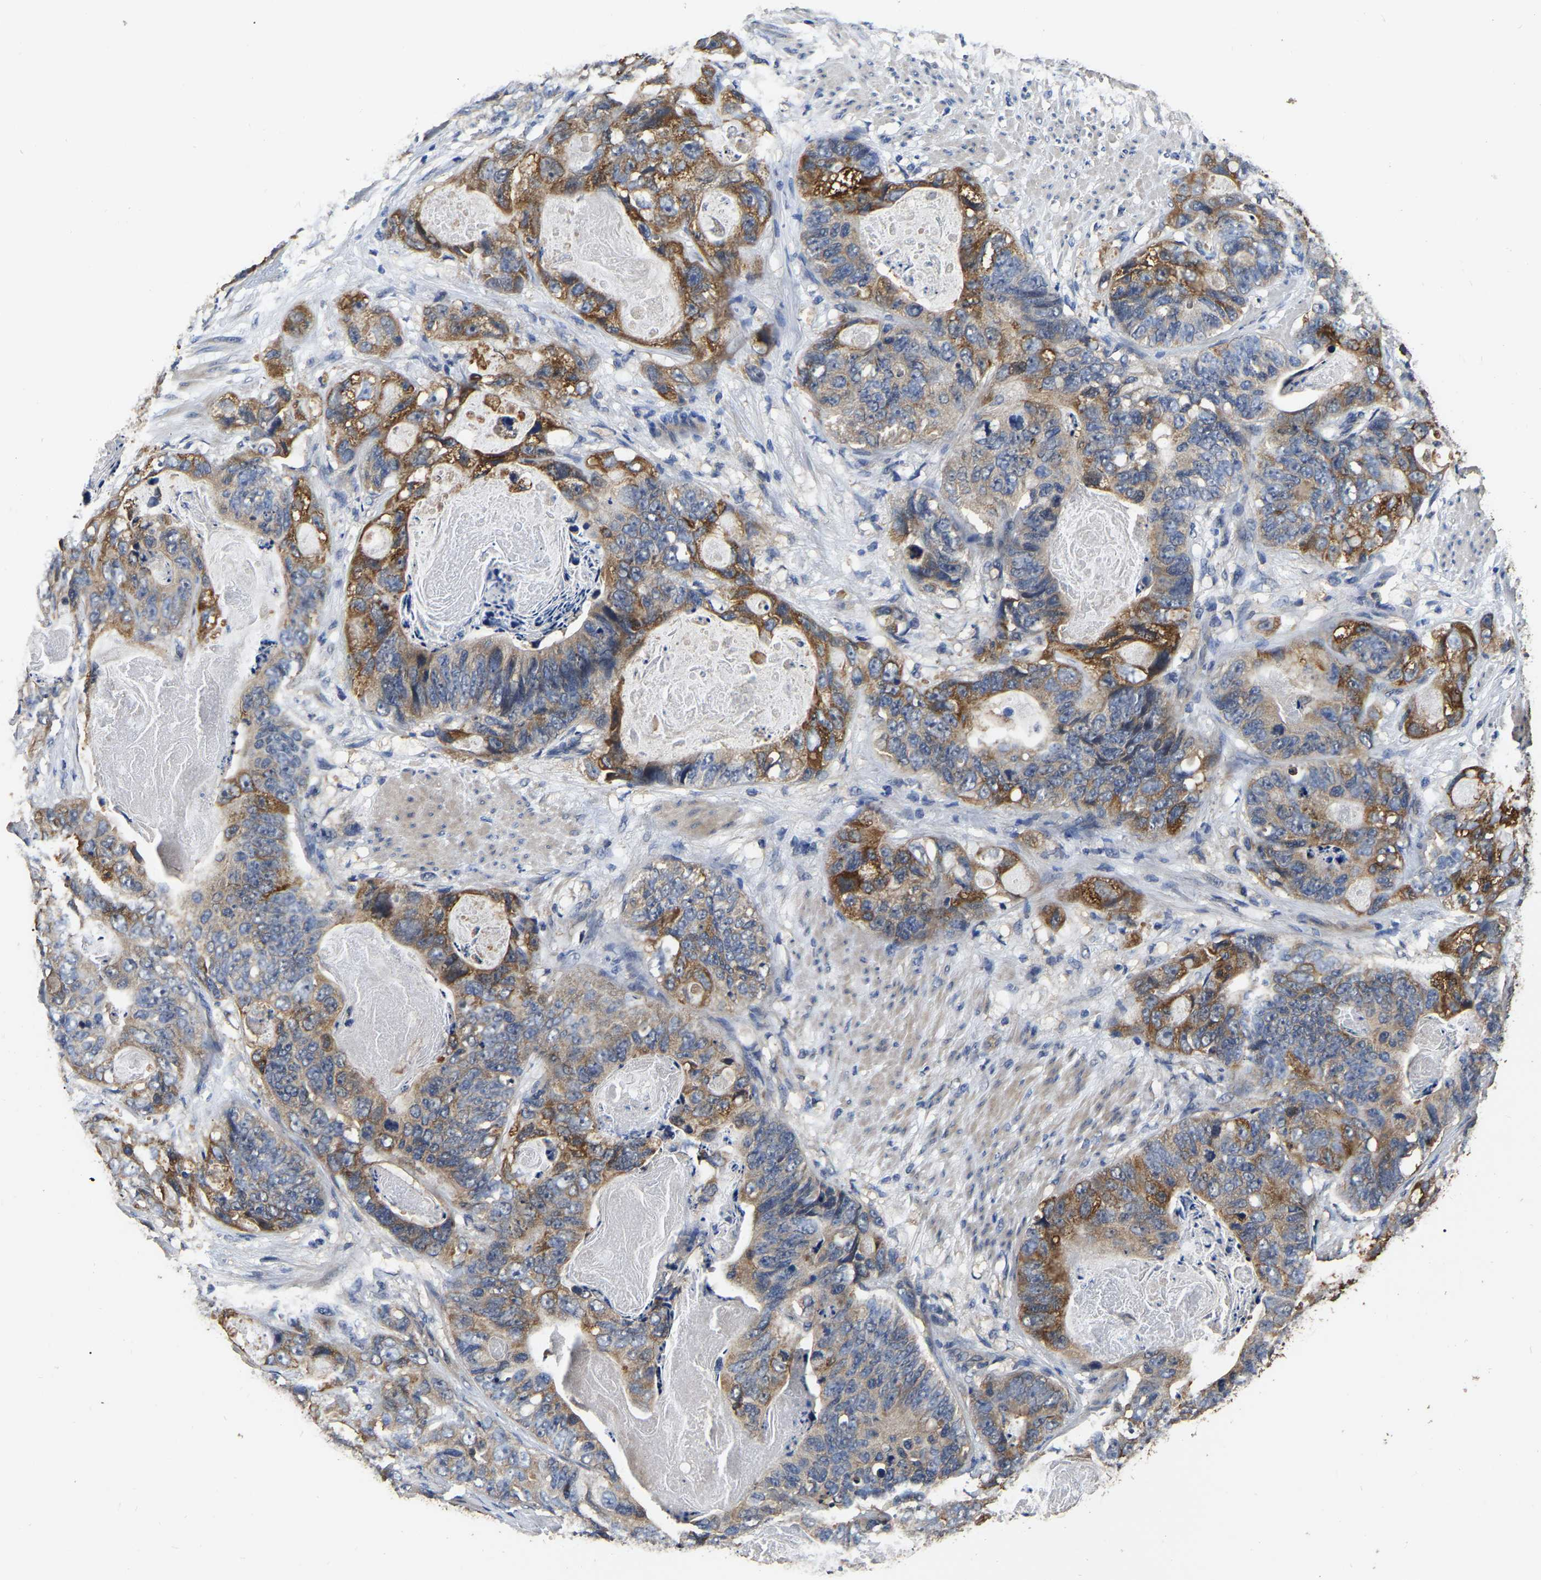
{"staining": {"intensity": "moderate", "quantity": ">75%", "location": "cytoplasmic/membranous"}, "tissue": "stomach cancer", "cell_type": "Tumor cells", "image_type": "cancer", "snomed": [{"axis": "morphology", "description": "Adenocarcinoma, NOS"}, {"axis": "topography", "description": "Stomach"}], "caption": "Tumor cells exhibit medium levels of moderate cytoplasmic/membranous positivity in about >75% of cells in human stomach cancer (adenocarcinoma).", "gene": "STK32C", "patient": {"sex": "female", "age": 89}}